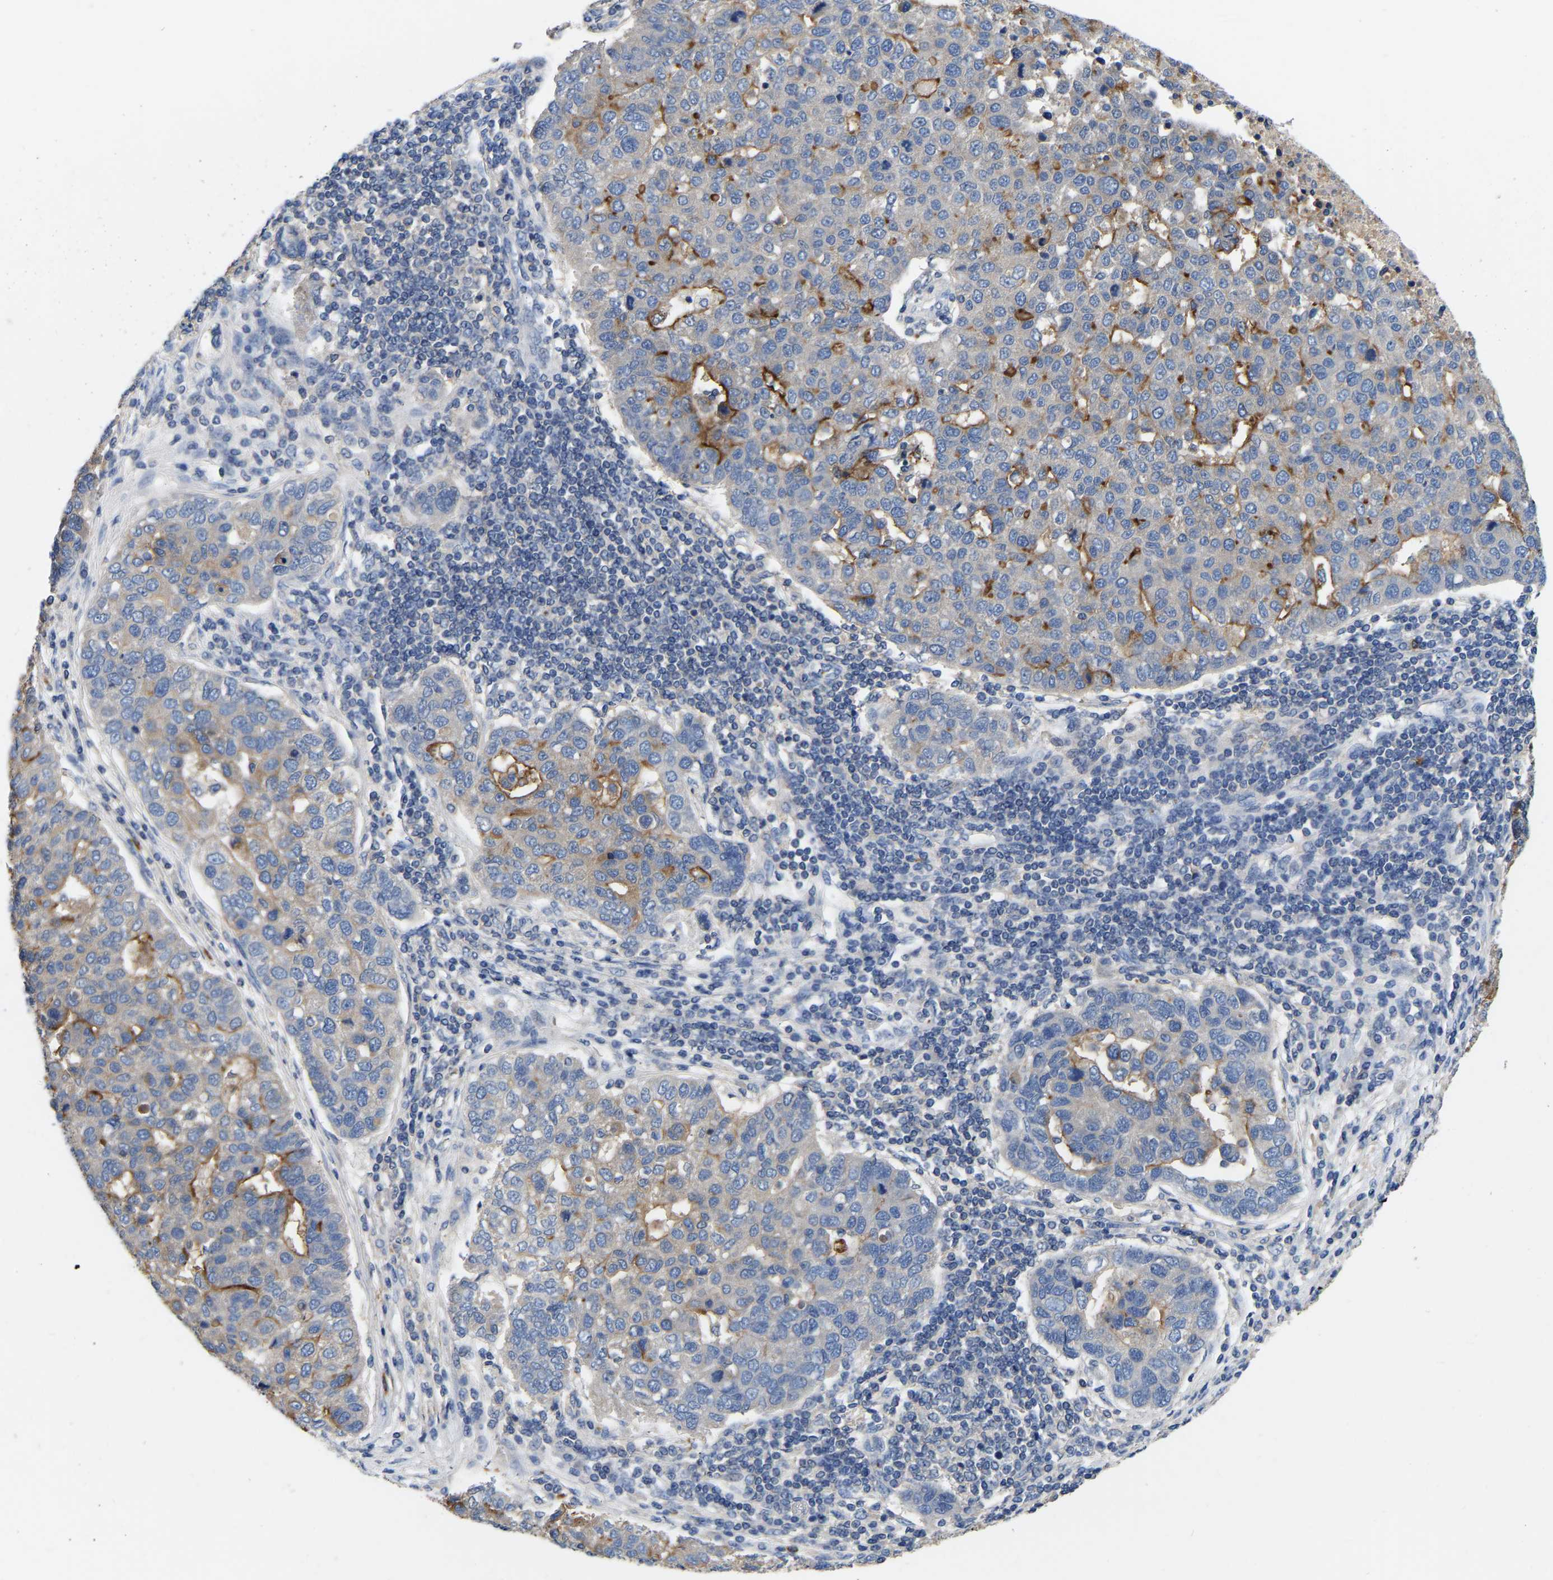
{"staining": {"intensity": "moderate", "quantity": "25%-75%", "location": "cytoplasmic/membranous"}, "tissue": "pancreatic cancer", "cell_type": "Tumor cells", "image_type": "cancer", "snomed": [{"axis": "morphology", "description": "Adenocarcinoma, NOS"}, {"axis": "topography", "description": "Pancreas"}], "caption": "DAB immunohistochemical staining of pancreatic adenocarcinoma reveals moderate cytoplasmic/membranous protein expression in approximately 25%-75% of tumor cells.", "gene": "RAB27B", "patient": {"sex": "female", "age": 61}}